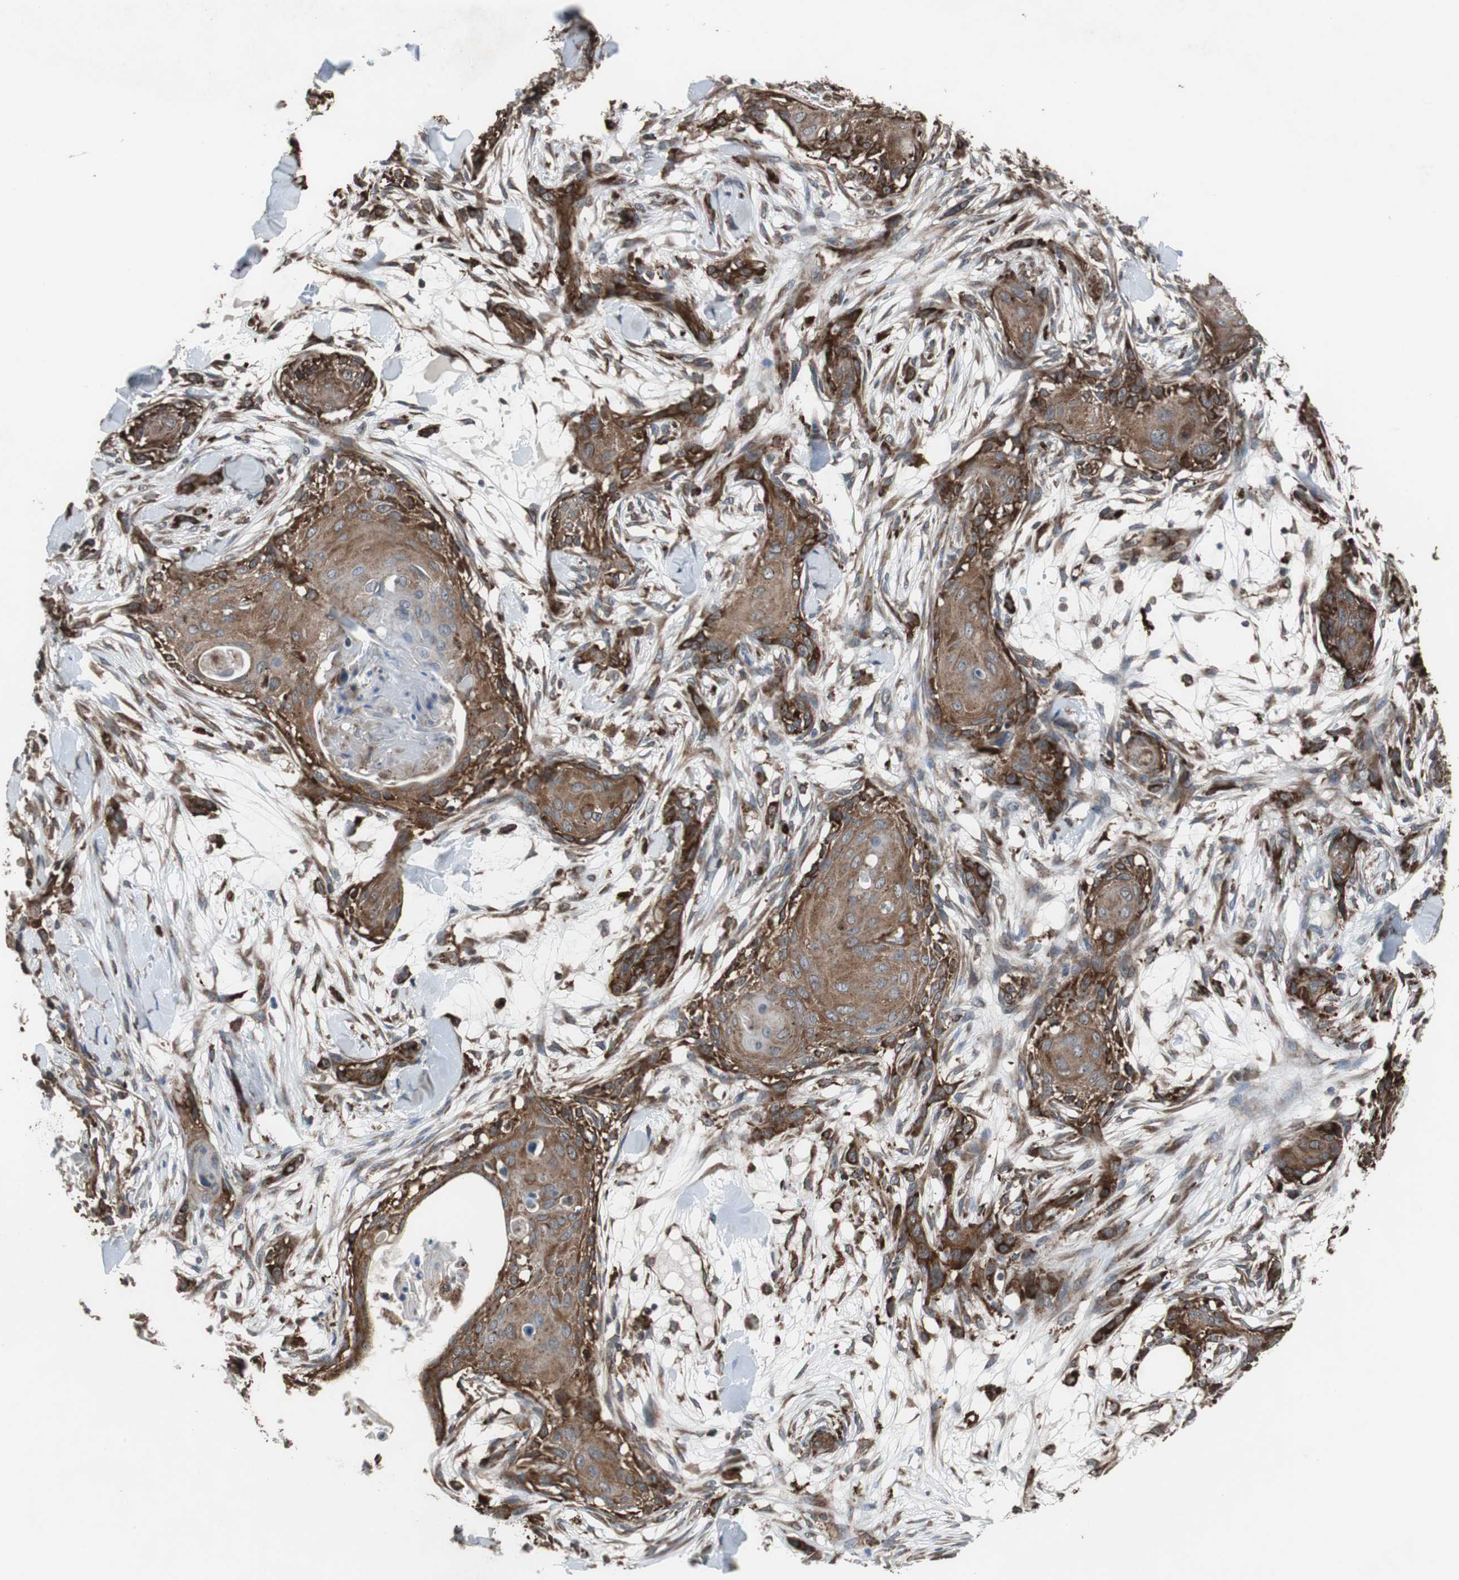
{"staining": {"intensity": "strong", "quantity": ">75%", "location": "cytoplasmic/membranous"}, "tissue": "skin cancer", "cell_type": "Tumor cells", "image_type": "cancer", "snomed": [{"axis": "morphology", "description": "Squamous cell carcinoma, NOS"}, {"axis": "topography", "description": "Skin"}], "caption": "Squamous cell carcinoma (skin) stained with a brown dye demonstrates strong cytoplasmic/membranous positive positivity in approximately >75% of tumor cells.", "gene": "USP10", "patient": {"sex": "female", "age": 59}}